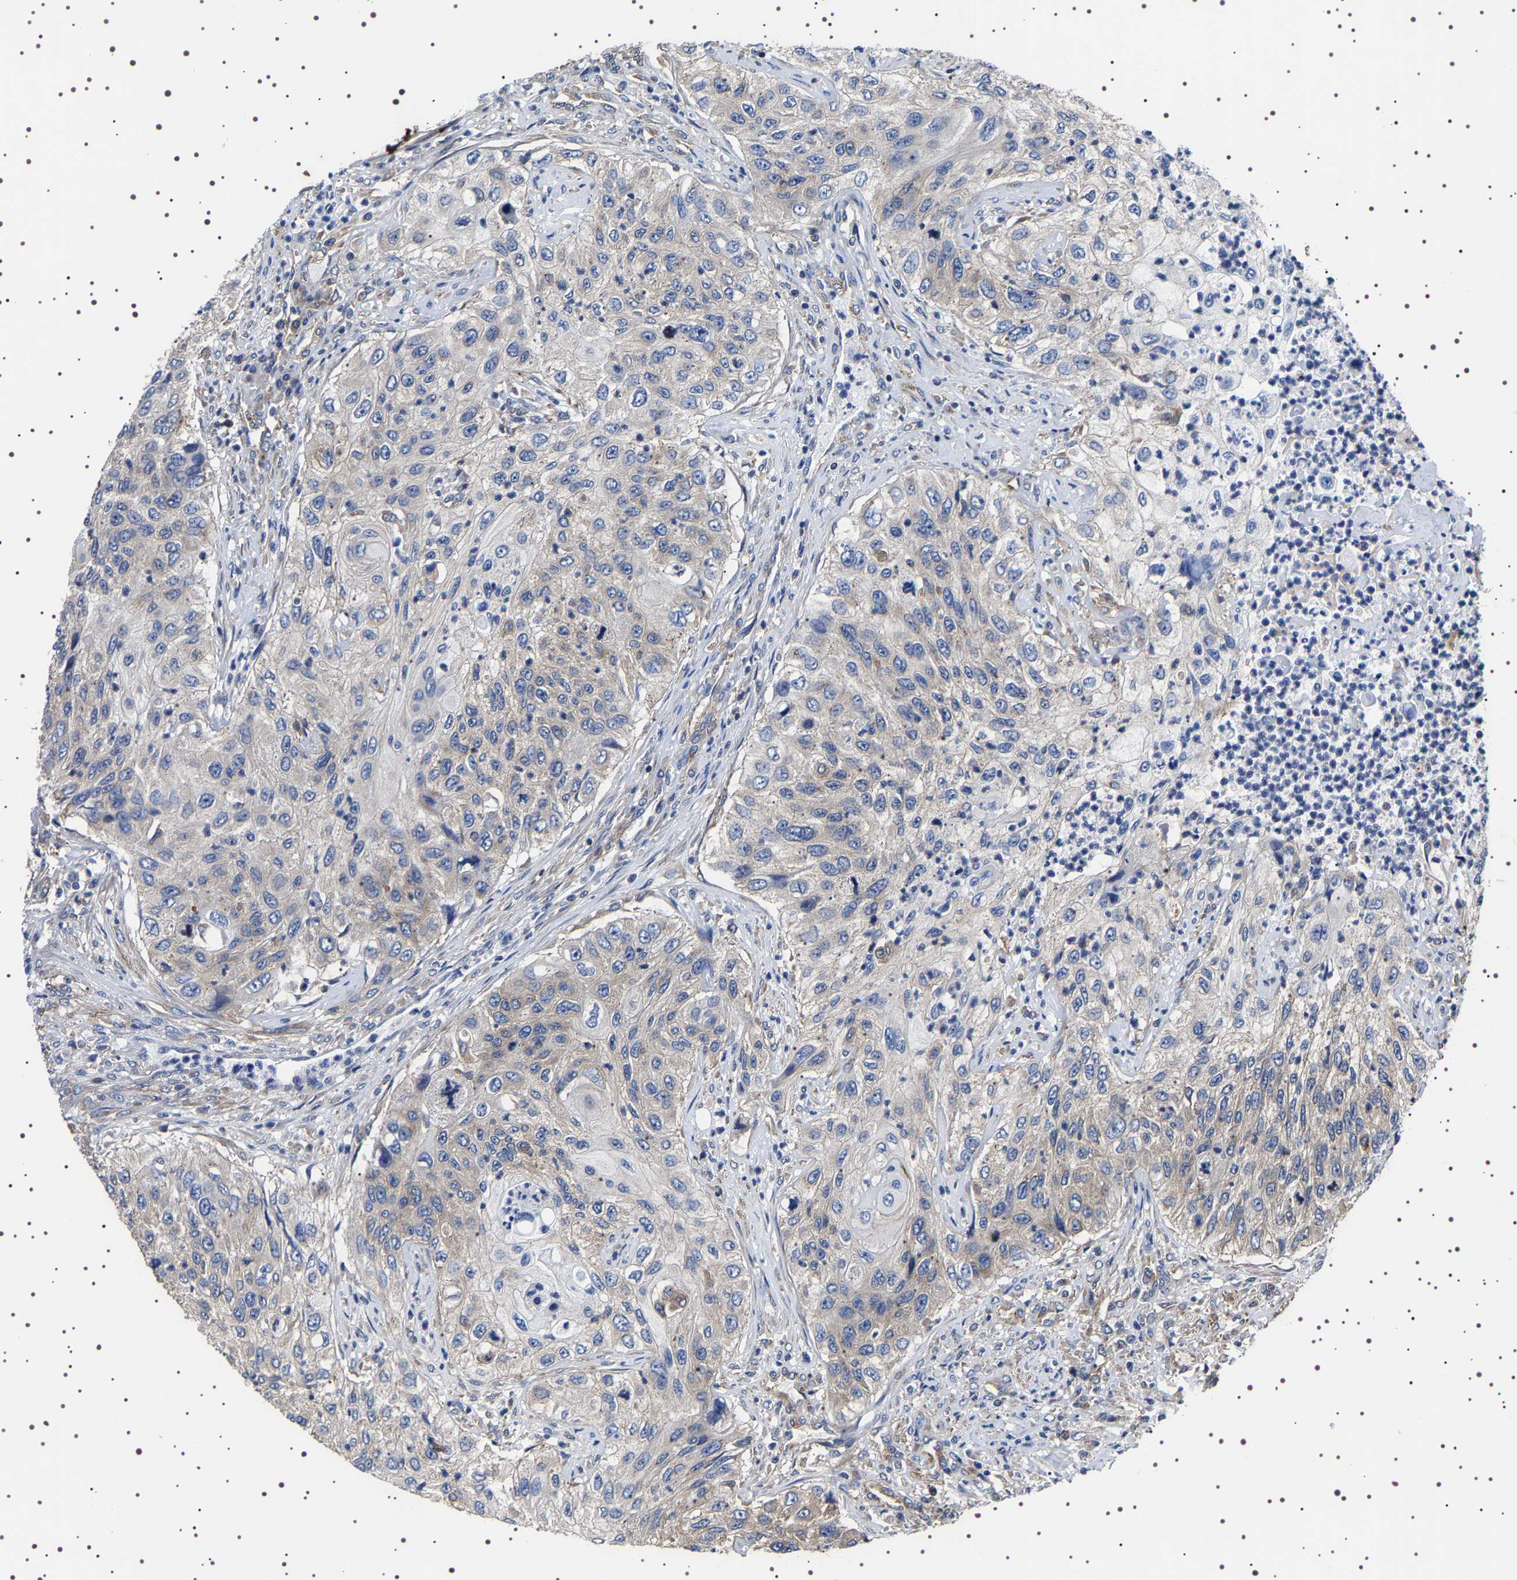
{"staining": {"intensity": "weak", "quantity": "<25%", "location": "cytoplasmic/membranous"}, "tissue": "urothelial cancer", "cell_type": "Tumor cells", "image_type": "cancer", "snomed": [{"axis": "morphology", "description": "Urothelial carcinoma, High grade"}, {"axis": "topography", "description": "Urinary bladder"}], "caption": "The photomicrograph reveals no significant expression in tumor cells of urothelial cancer.", "gene": "DARS1", "patient": {"sex": "female", "age": 60}}